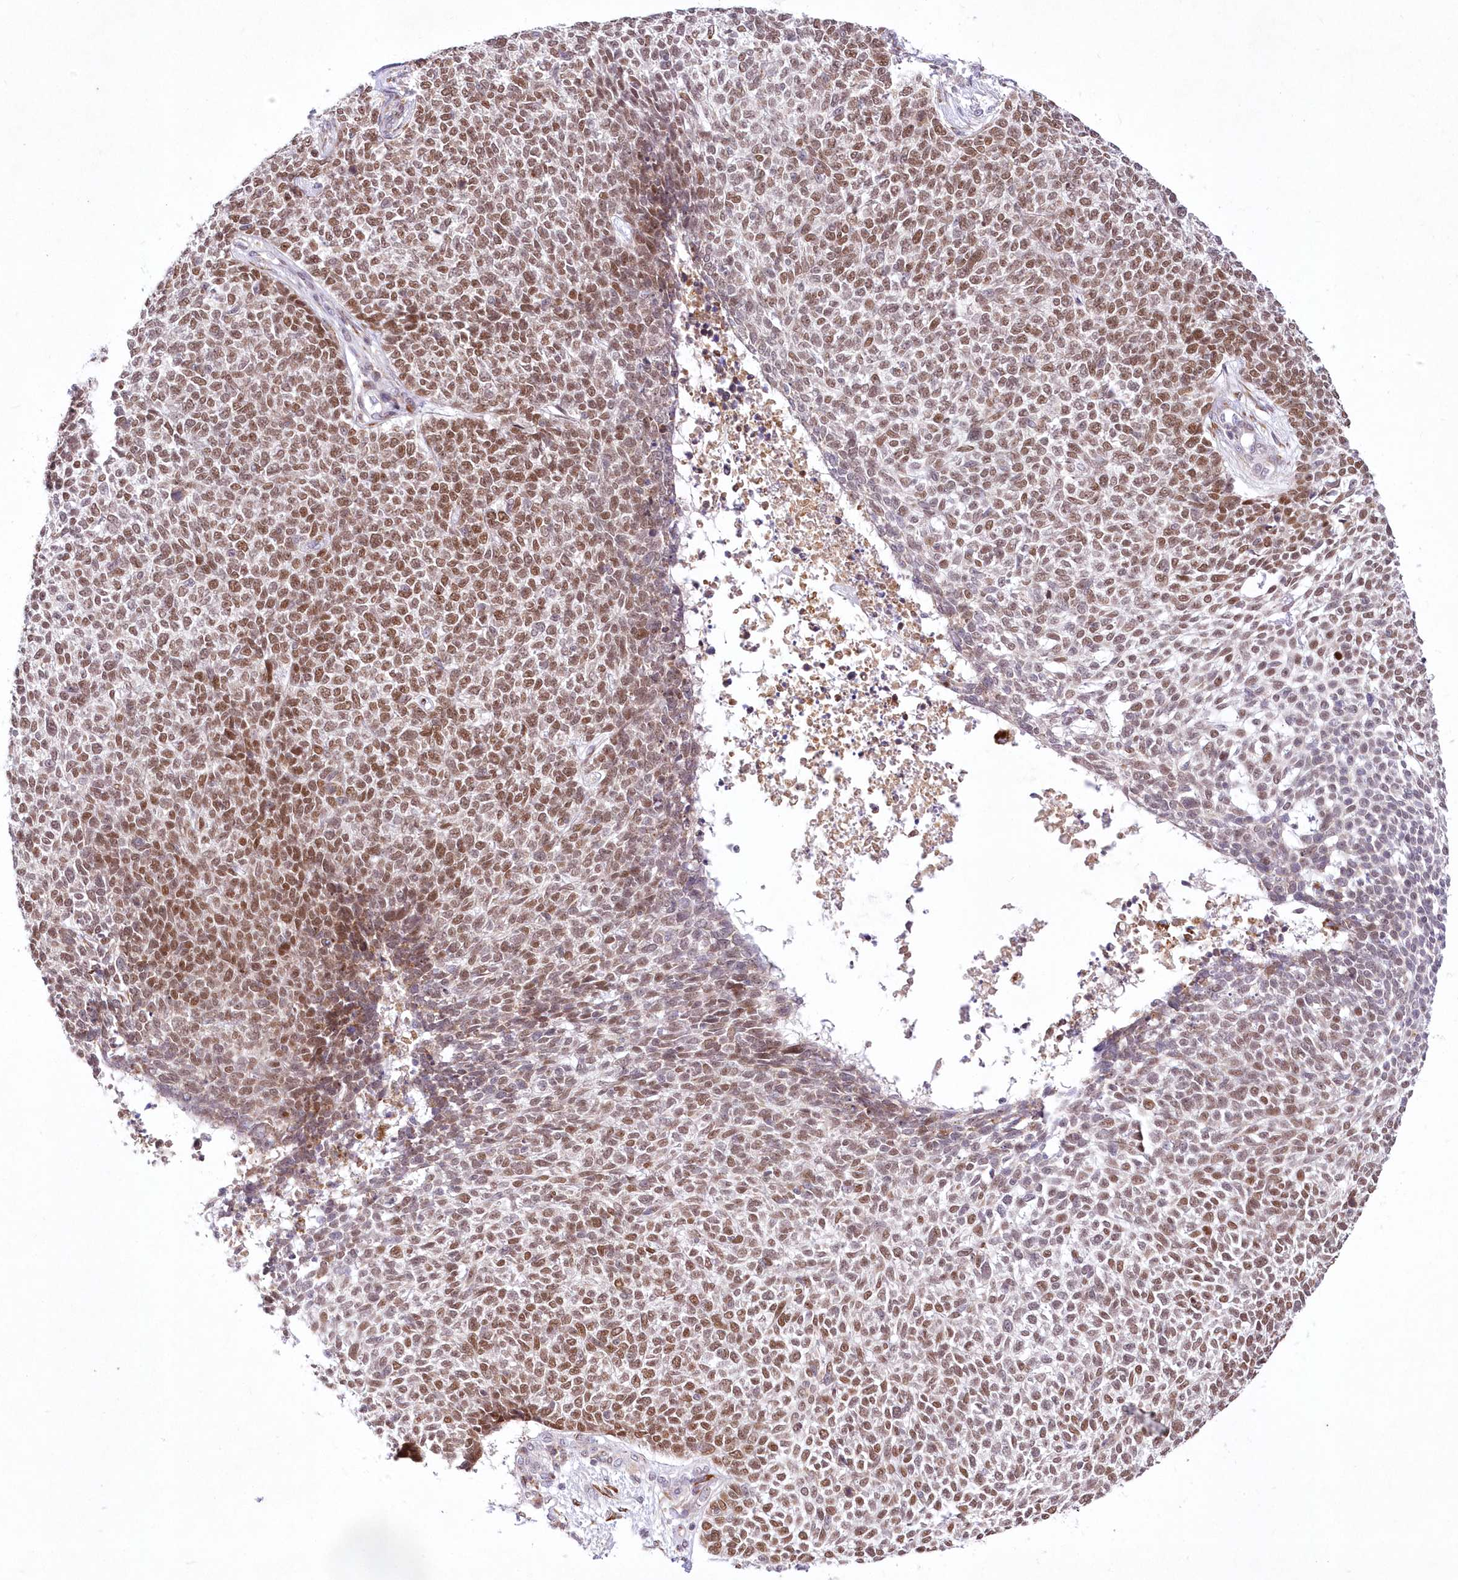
{"staining": {"intensity": "moderate", "quantity": ">75%", "location": "nuclear"}, "tissue": "skin cancer", "cell_type": "Tumor cells", "image_type": "cancer", "snomed": [{"axis": "morphology", "description": "Basal cell carcinoma"}, {"axis": "topography", "description": "Skin"}], "caption": "Skin cancer was stained to show a protein in brown. There is medium levels of moderate nuclear positivity in about >75% of tumor cells.", "gene": "LDB1", "patient": {"sex": "female", "age": 84}}